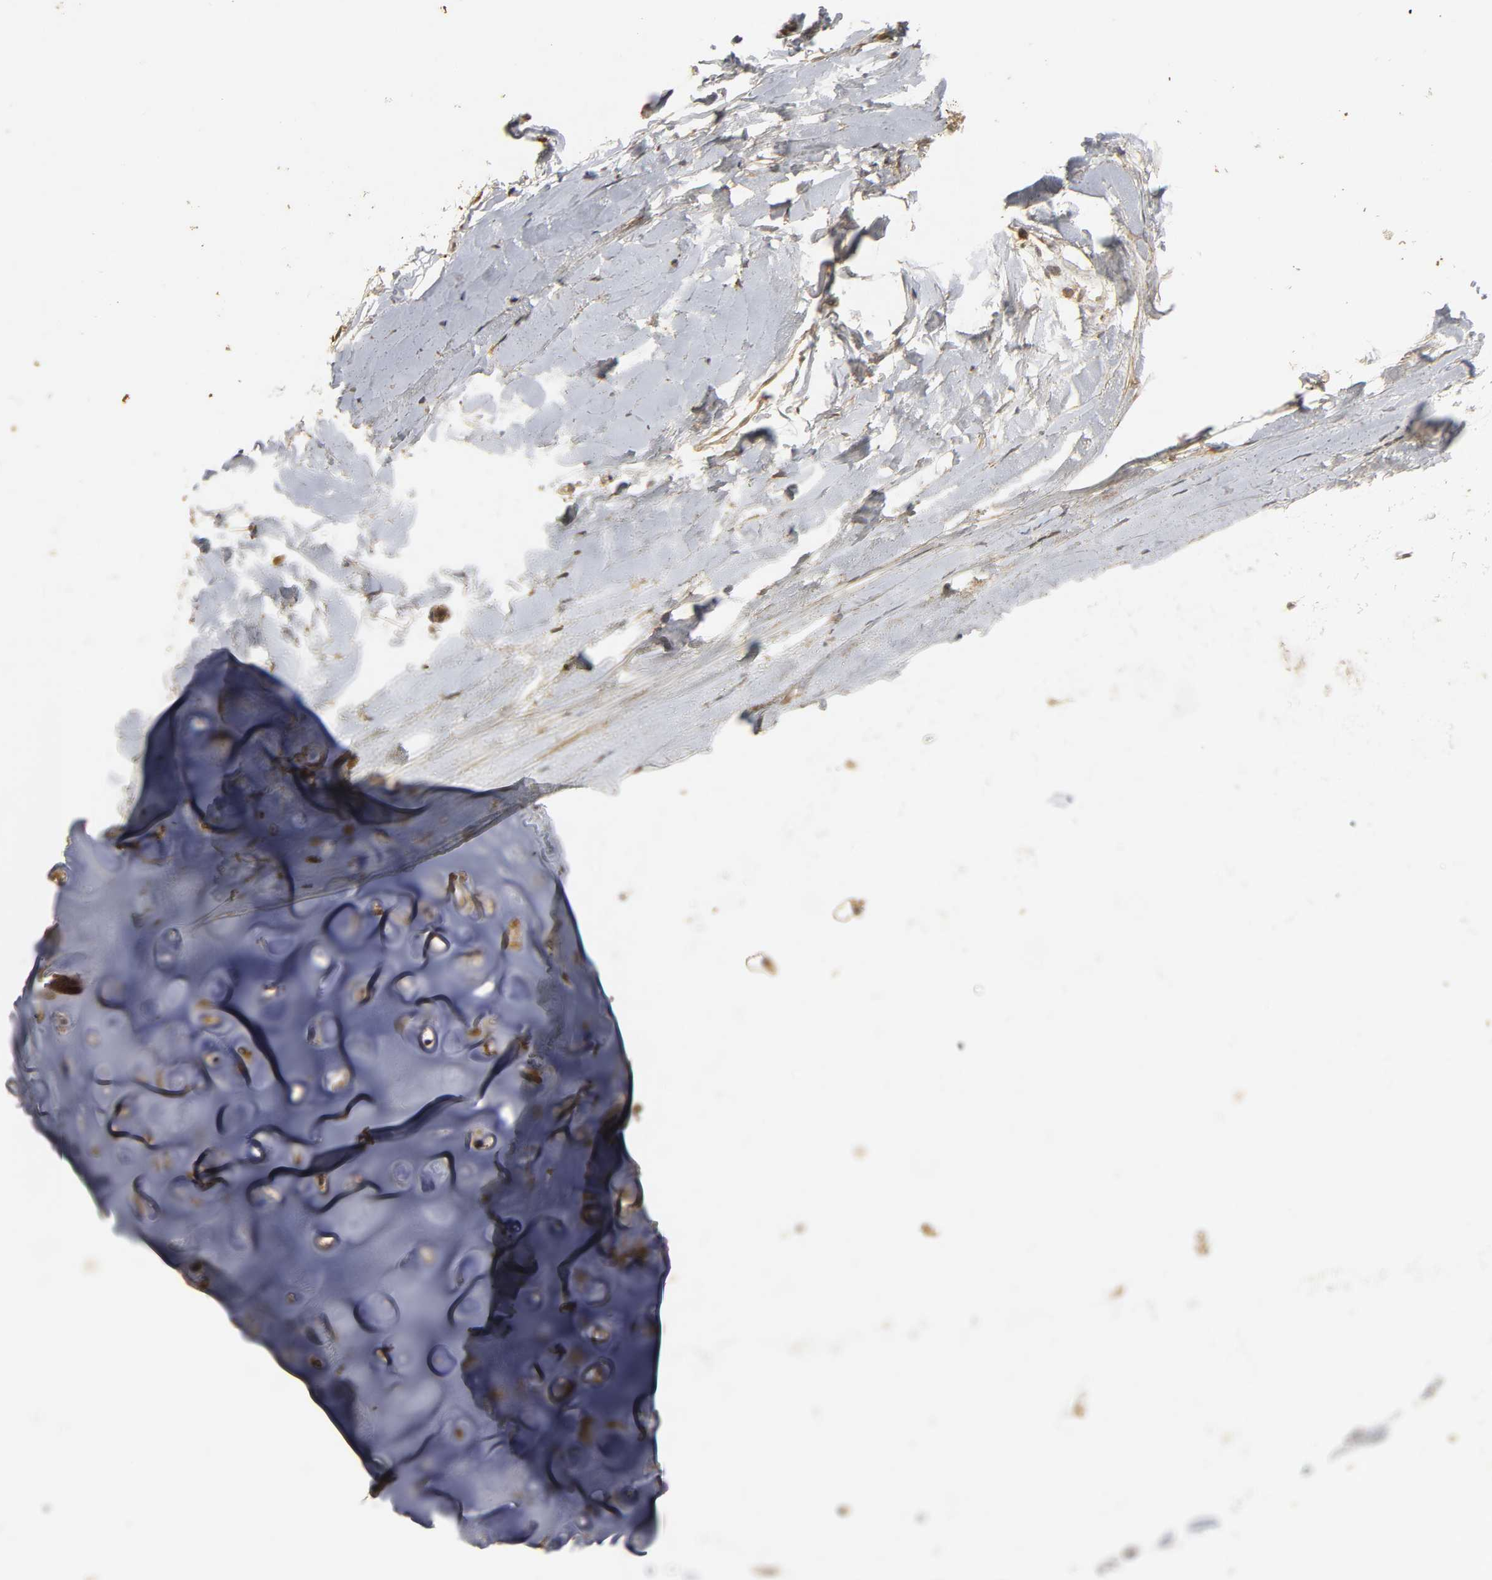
{"staining": {"intensity": "weak", "quantity": ">75%", "location": "cytoplasmic/membranous"}, "tissue": "adipose tissue", "cell_type": "Adipocytes", "image_type": "normal", "snomed": [{"axis": "morphology", "description": "Normal tissue, NOS"}, {"axis": "topography", "description": "Cartilage tissue"}, {"axis": "topography", "description": "Bronchus"}], "caption": "Immunohistochemistry (IHC) micrograph of unremarkable human adipose tissue stained for a protein (brown), which reveals low levels of weak cytoplasmic/membranous staining in approximately >75% of adipocytes.", "gene": "TRAF6", "patient": {"sex": "female", "age": 73}}